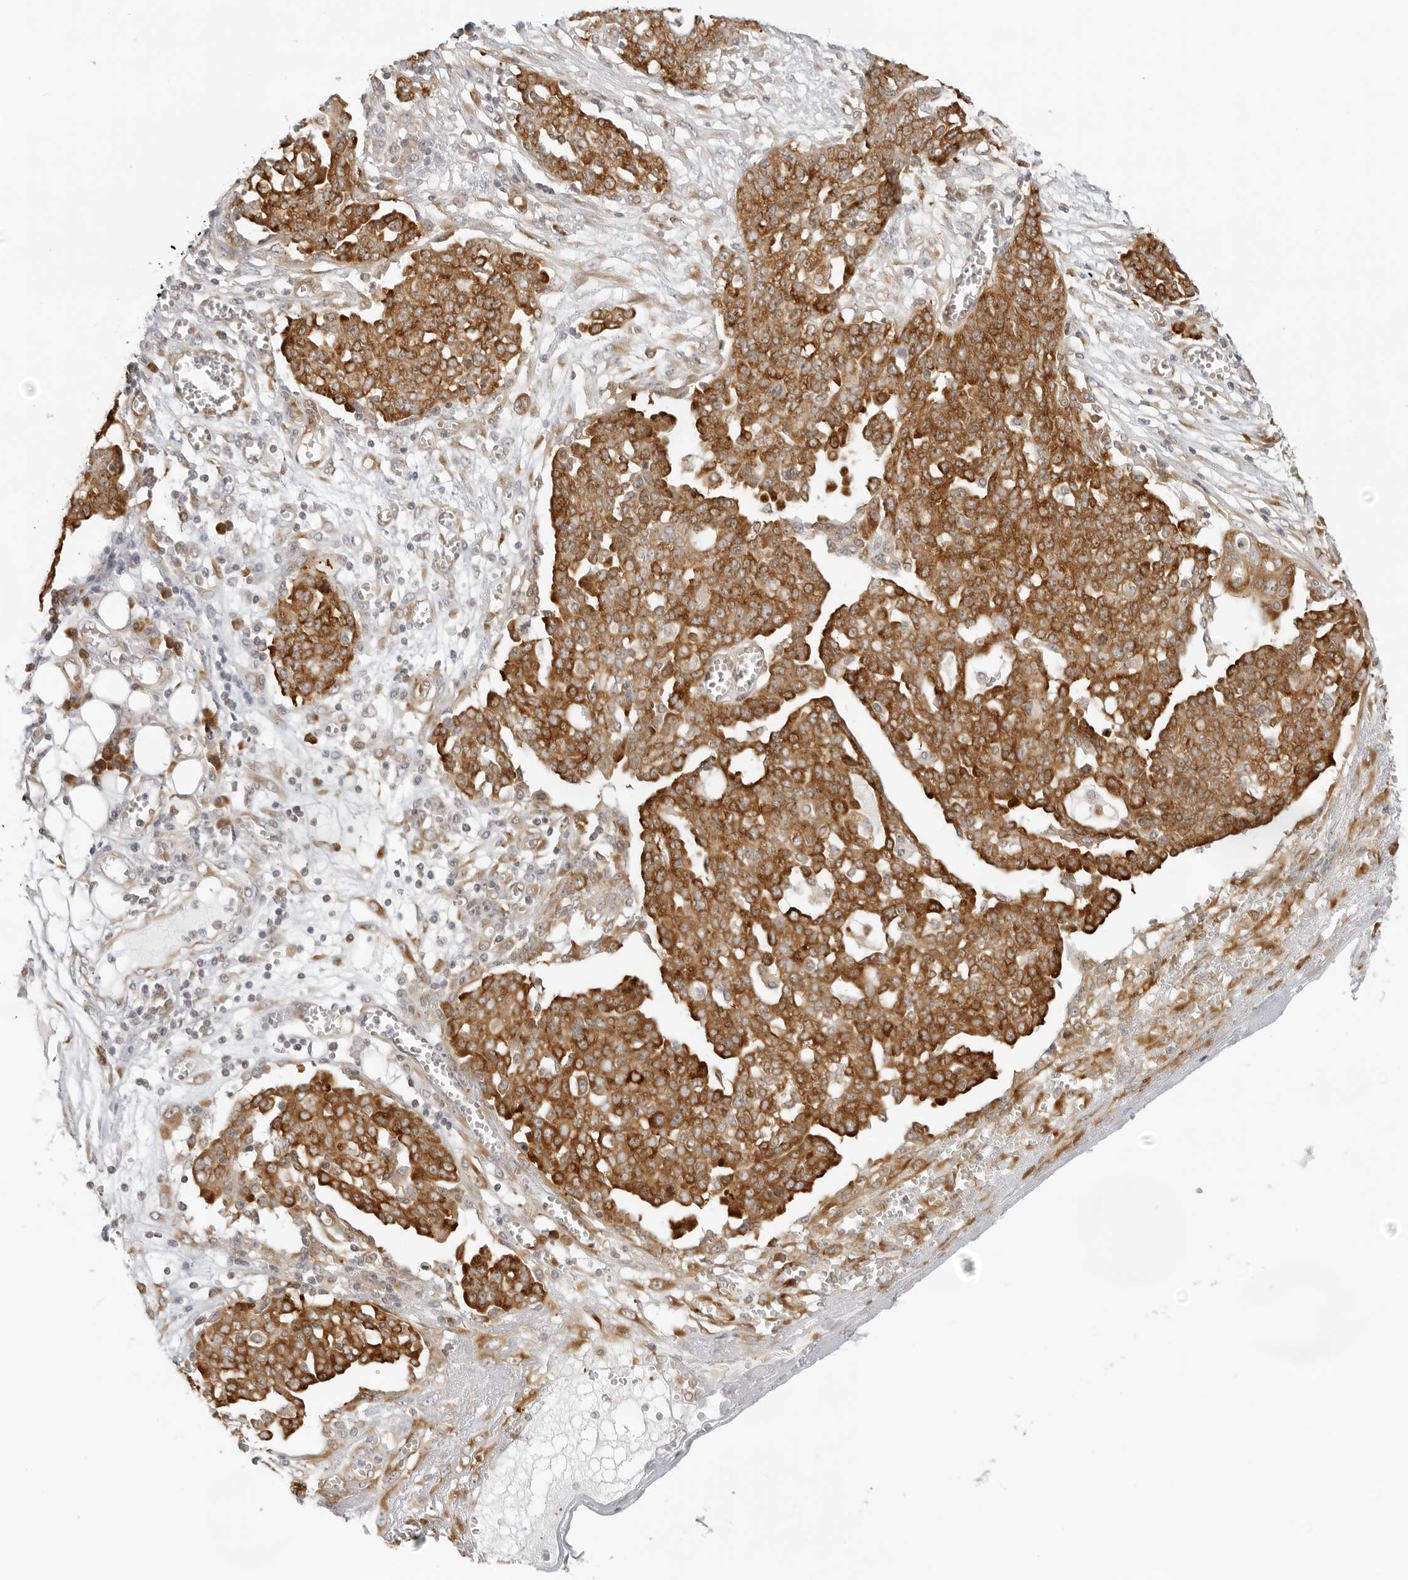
{"staining": {"intensity": "strong", "quantity": ">75%", "location": "cytoplasmic/membranous"}, "tissue": "ovarian cancer", "cell_type": "Tumor cells", "image_type": "cancer", "snomed": [{"axis": "morphology", "description": "Cystadenocarcinoma, serous, NOS"}, {"axis": "topography", "description": "Soft tissue"}, {"axis": "topography", "description": "Ovary"}], "caption": "Ovarian cancer tissue displays strong cytoplasmic/membranous expression in about >75% of tumor cells", "gene": "EIF4G1", "patient": {"sex": "female", "age": 57}}